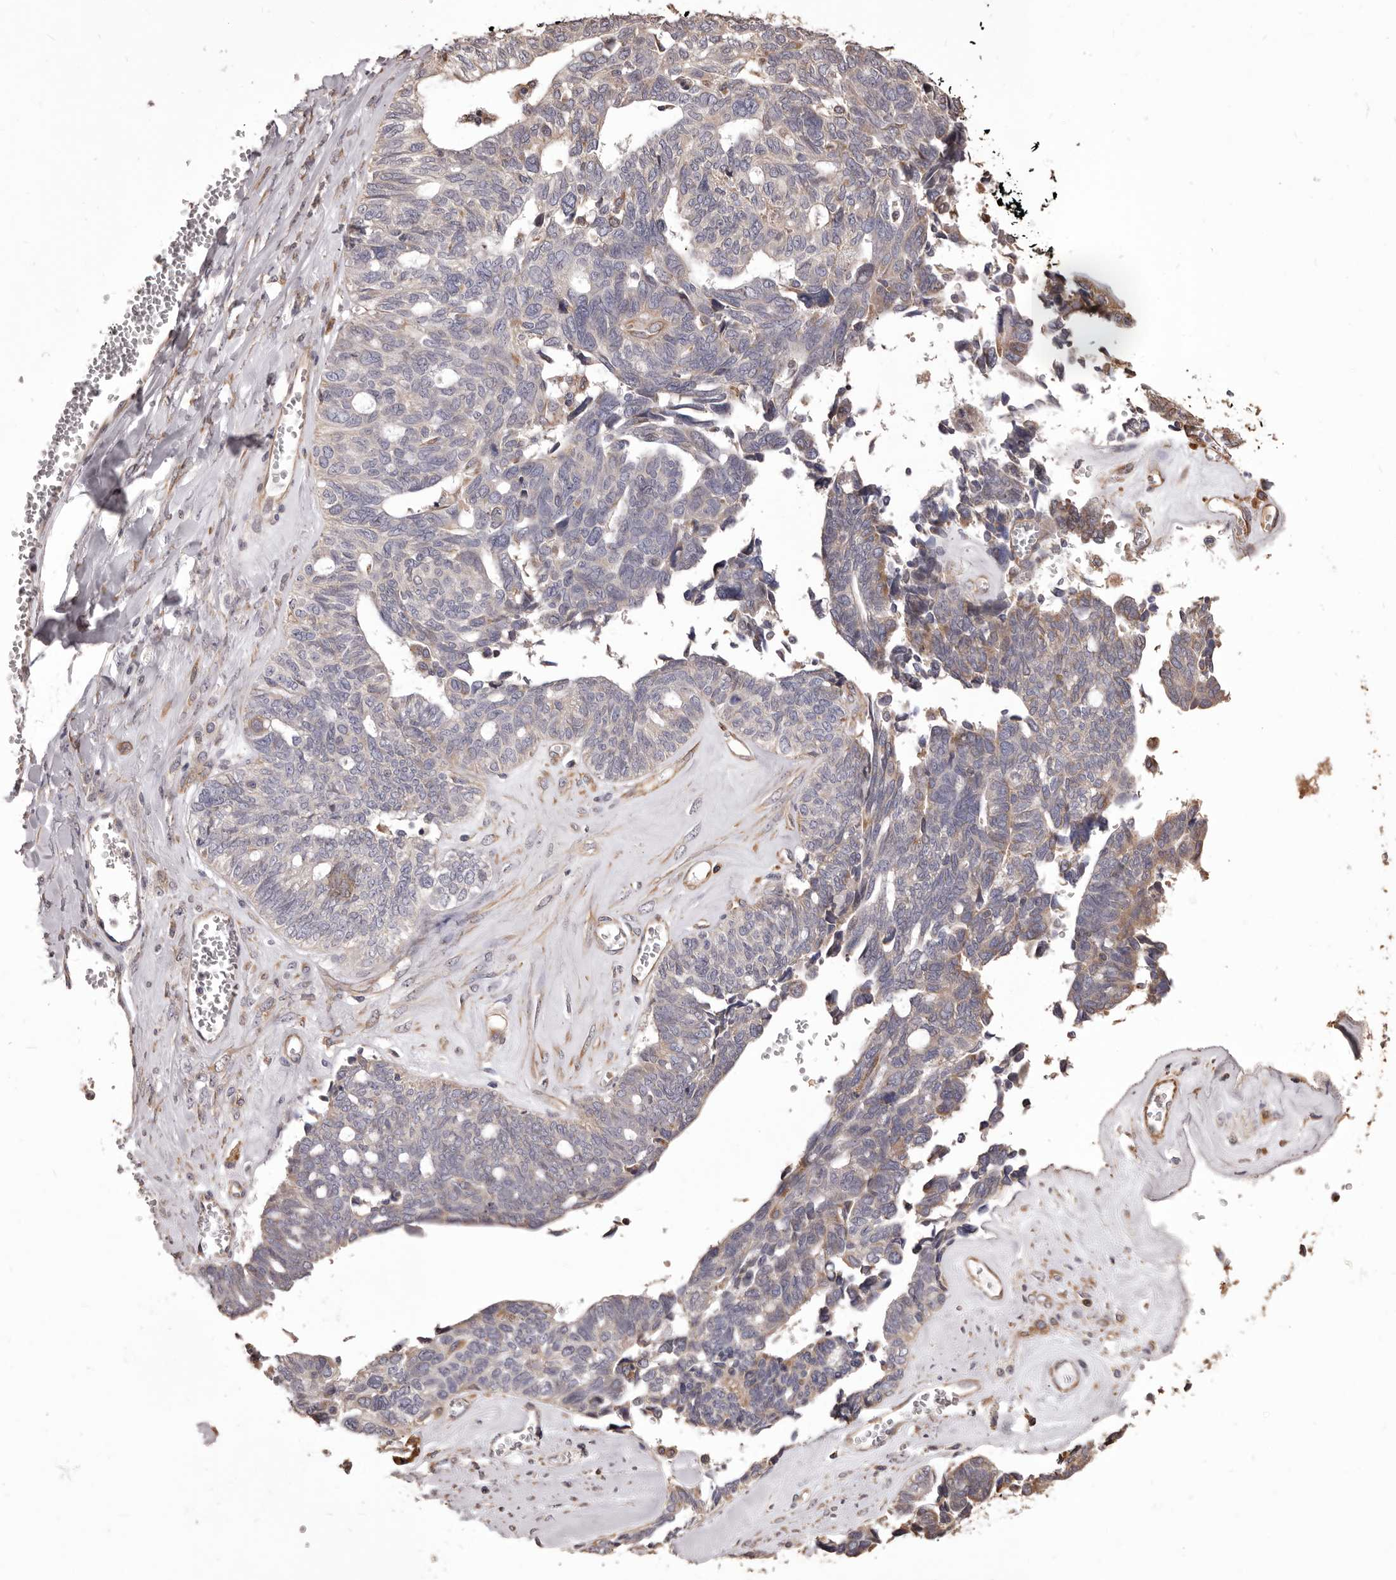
{"staining": {"intensity": "weak", "quantity": "<25%", "location": "cytoplasmic/membranous"}, "tissue": "ovarian cancer", "cell_type": "Tumor cells", "image_type": "cancer", "snomed": [{"axis": "morphology", "description": "Cystadenocarcinoma, serous, NOS"}, {"axis": "topography", "description": "Ovary"}], "caption": "Immunohistochemical staining of serous cystadenocarcinoma (ovarian) demonstrates no significant positivity in tumor cells.", "gene": "CEP104", "patient": {"sex": "female", "age": 79}}